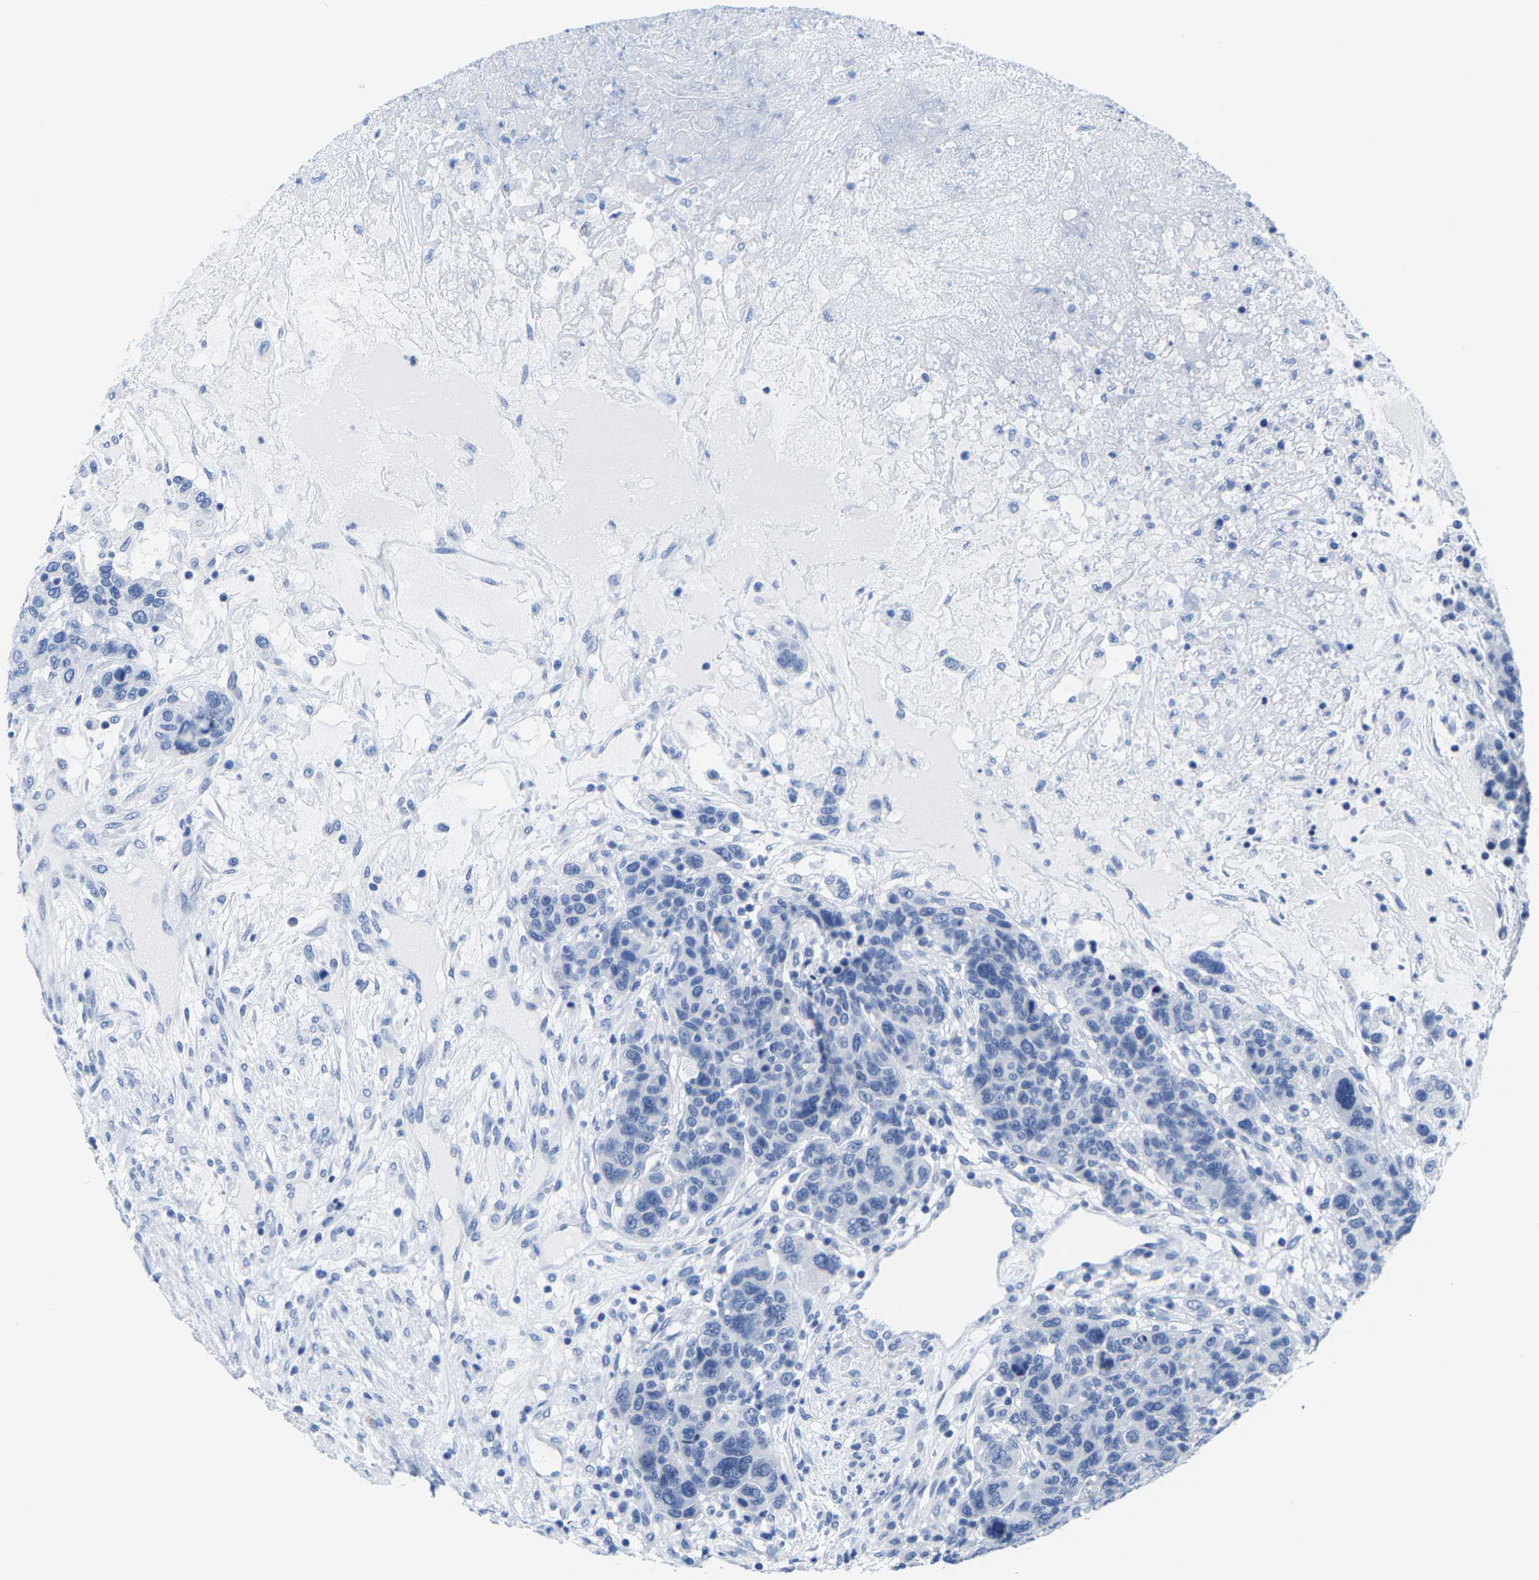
{"staining": {"intensity": "negative", "quantity": "none", "location": "none"}, "tissue": "breast cancer", "cell_type": "Tumor cells", "image_type": "cancer", "snomed": [{"axis": "morphology", "description": "Duct carcinoma"}, {"axis": "topography", "description": "Breast"}], "caption": "There is no significant staining in tumor cells of breast intraductal carcinoma.", "gene": "KLHL1", "patient": {"sex": "female", "age": 37}}